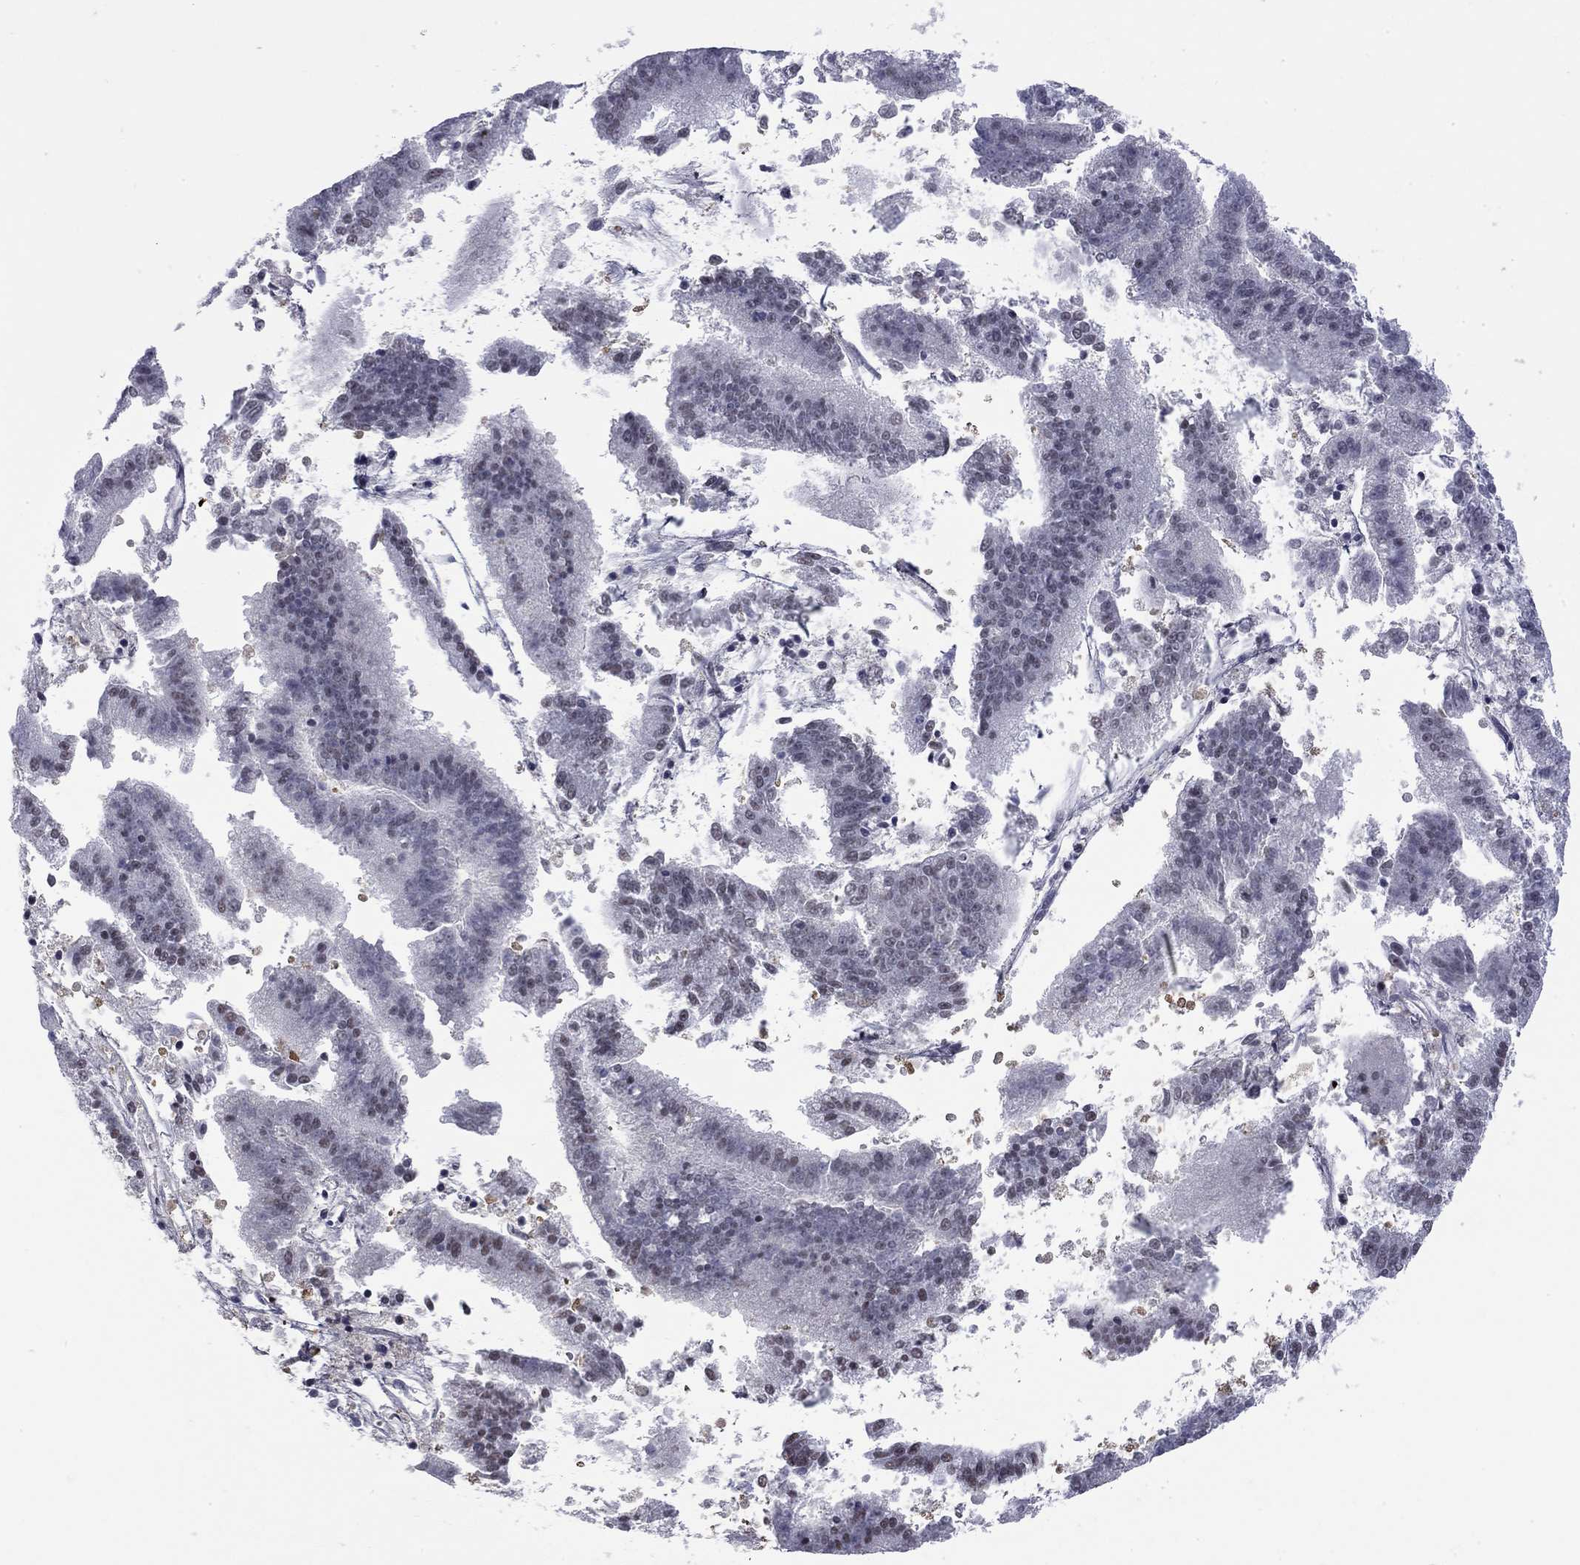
{"staining": {"intensity": "negative", "quantity": "none", "location": "none"}, "tissue": "endometrial cancer", "cell_type": "Tumor cells", "image_type": "cancer", "snomed": [{"axis": "morphology", "description": "Adenocarcinoma, NOS"}, {"axis": "topography", "description": "Endometrium"}], "caption": "There is no significant staining in tumor cells of endometrial adenocarcinoma.", "gene": "RFWD3", "patient": {"sex": "female", "age": 66}}